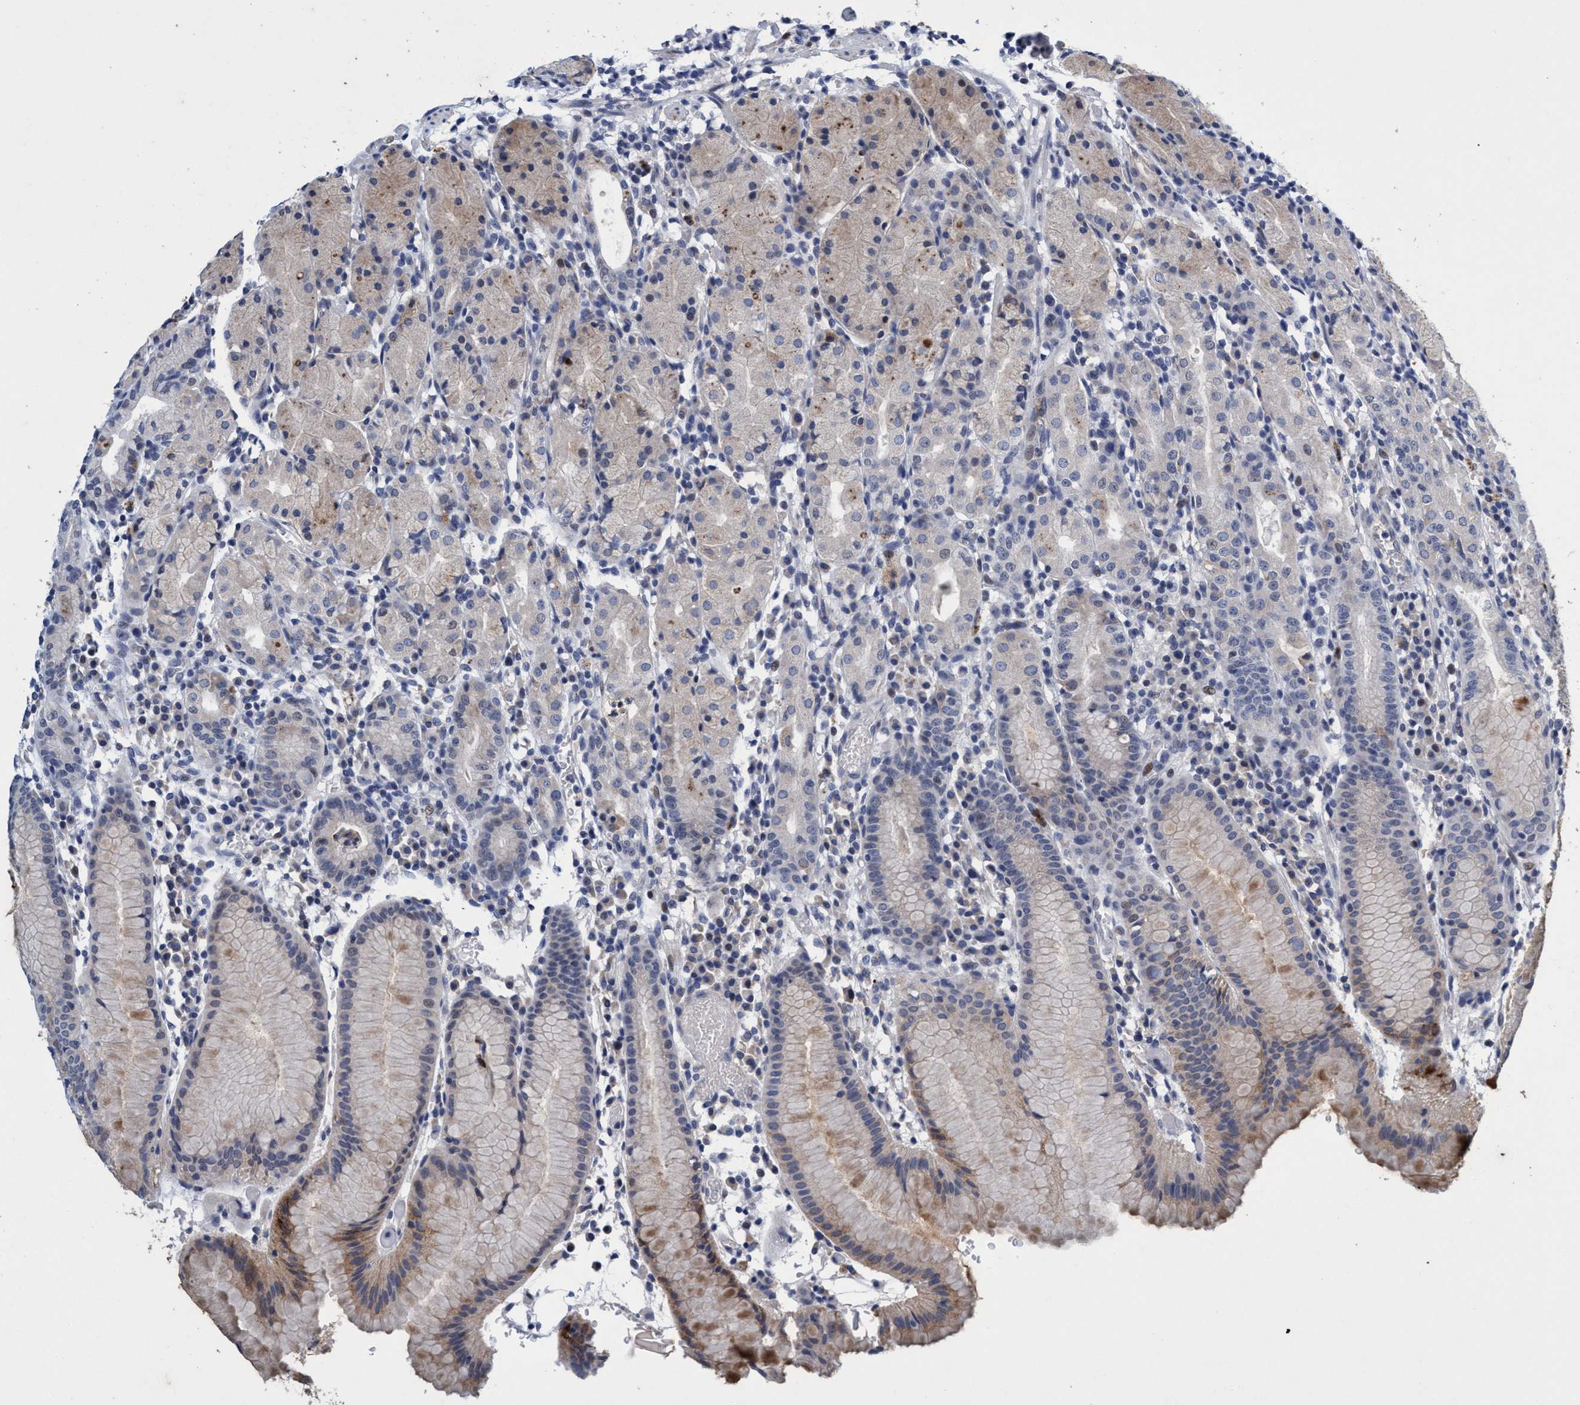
{"staining": {"intensity": "strong", "quantity": "<25%", "location": "cytoplasmic/membranous"}, "tissue": "stomach", "cell_type": "Glandular cells", "image_type": "normal", "snomed": [{"axis": "morphology", "description": "Normal tissue, NOS"}, {"axis": "topography", "description": "Stomach"}, {"axis": "topography", "description": "Stomach, lower"}], "caption": "The micrograph demonstrates staining of normal stomach, revealing strong cytoplasmic/membranous protein positivity (brown color) within glandular cells. The staining is performed using DAB (3,3'-diaminobenzidine) brown chromogen to label protein expression. The nuclei are counter-stained blue using hematoxylin.", "gene": "GRB14", "patient": {"sex": "female", "age": 75}}